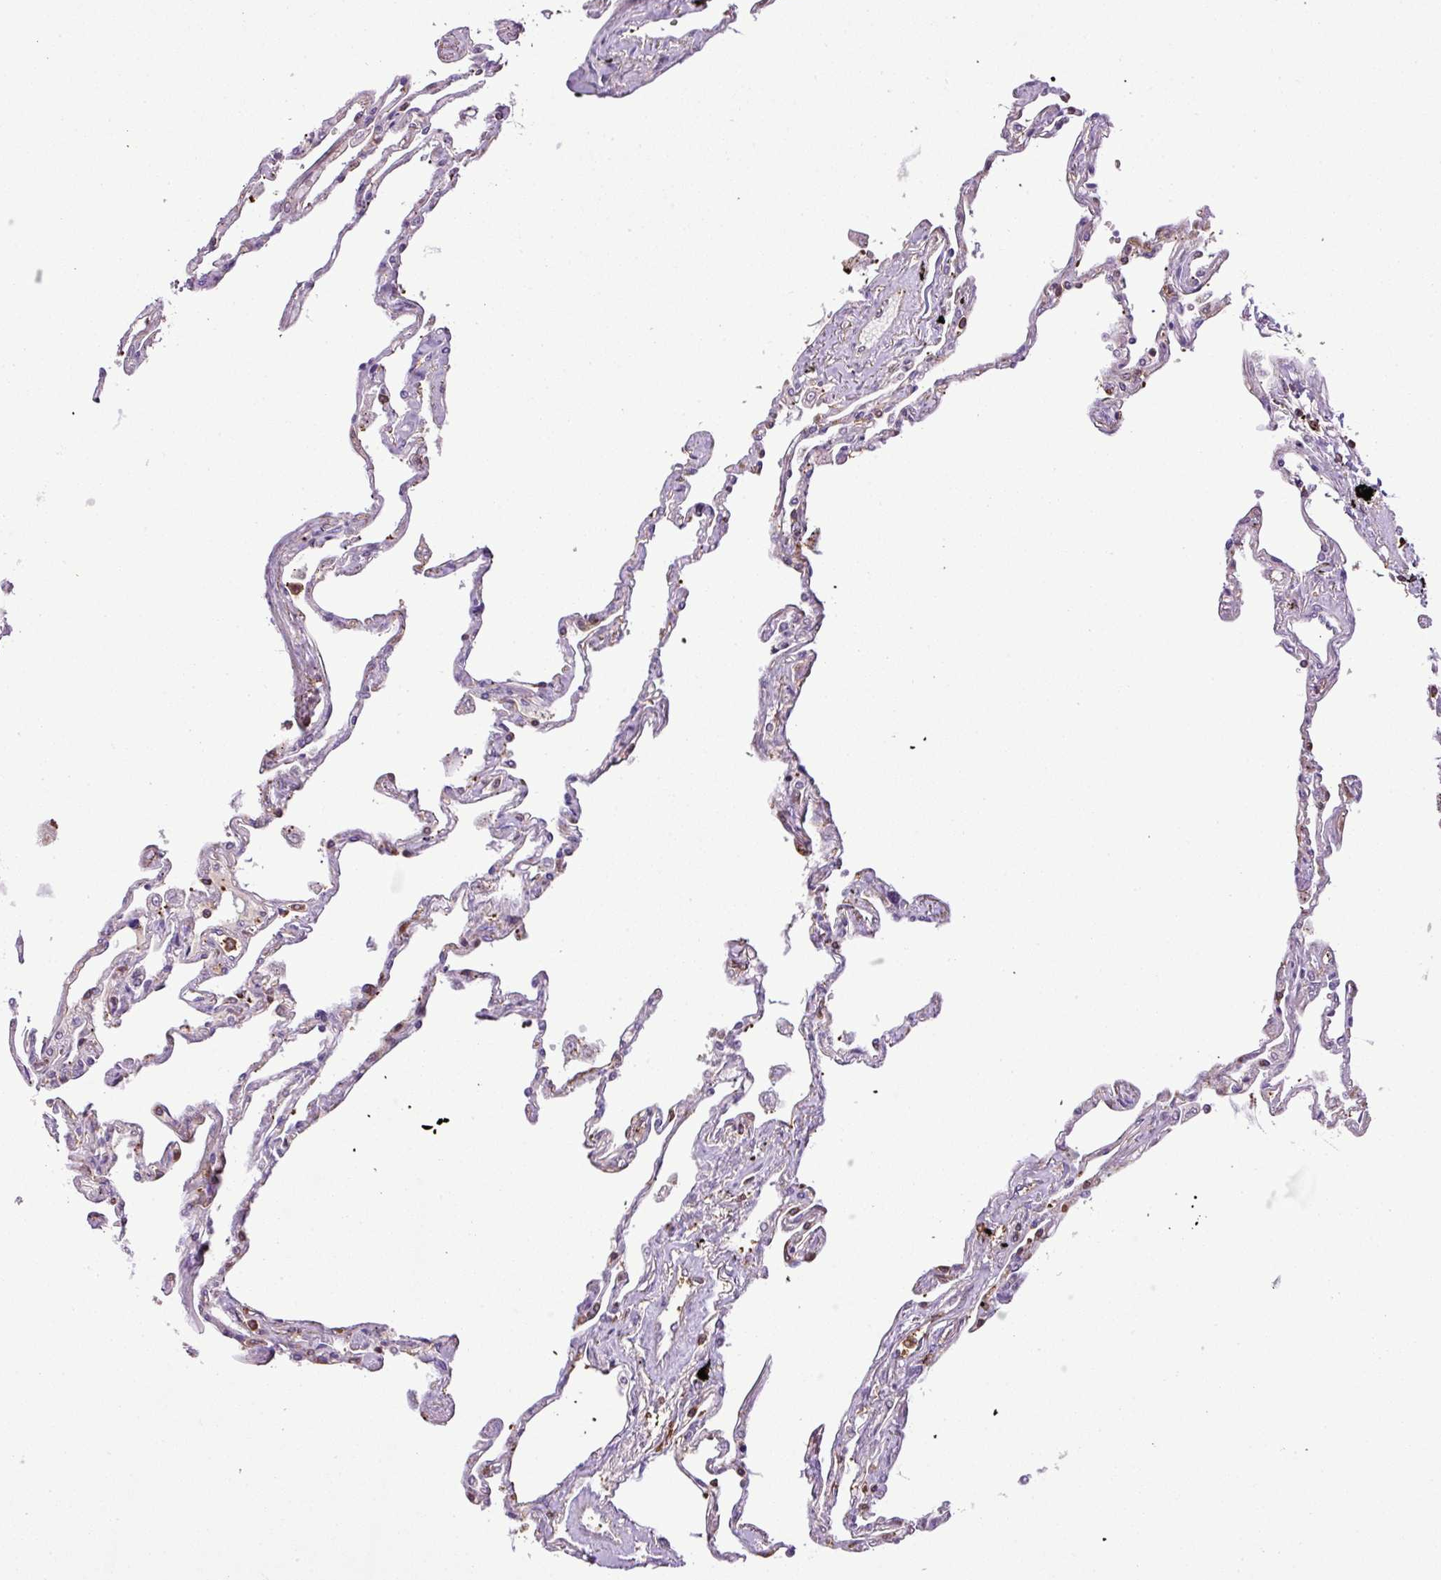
{"staining": {"intensity": "moderate", "quantity": "<25%", "location": "cytoplasmic/membranous"}, "tissue": "lung", "cell_type": "Alveolar cells", "image_type": "normal", "snomed": [{"axis": "morphology", "description": "Normal tissue, NOS"}, {"axis": "topography", "description": "Lung"}], "caption": "DAB (3,3'-diaminobenzidine) immunohistochemical staining of unremarkable human lung reveals moderate cytoplasmic/membranous protein positivity in about <25% of alveolar cells.", "gene": "PGAP6", "patient": {"sex": "female", "age": 67}}